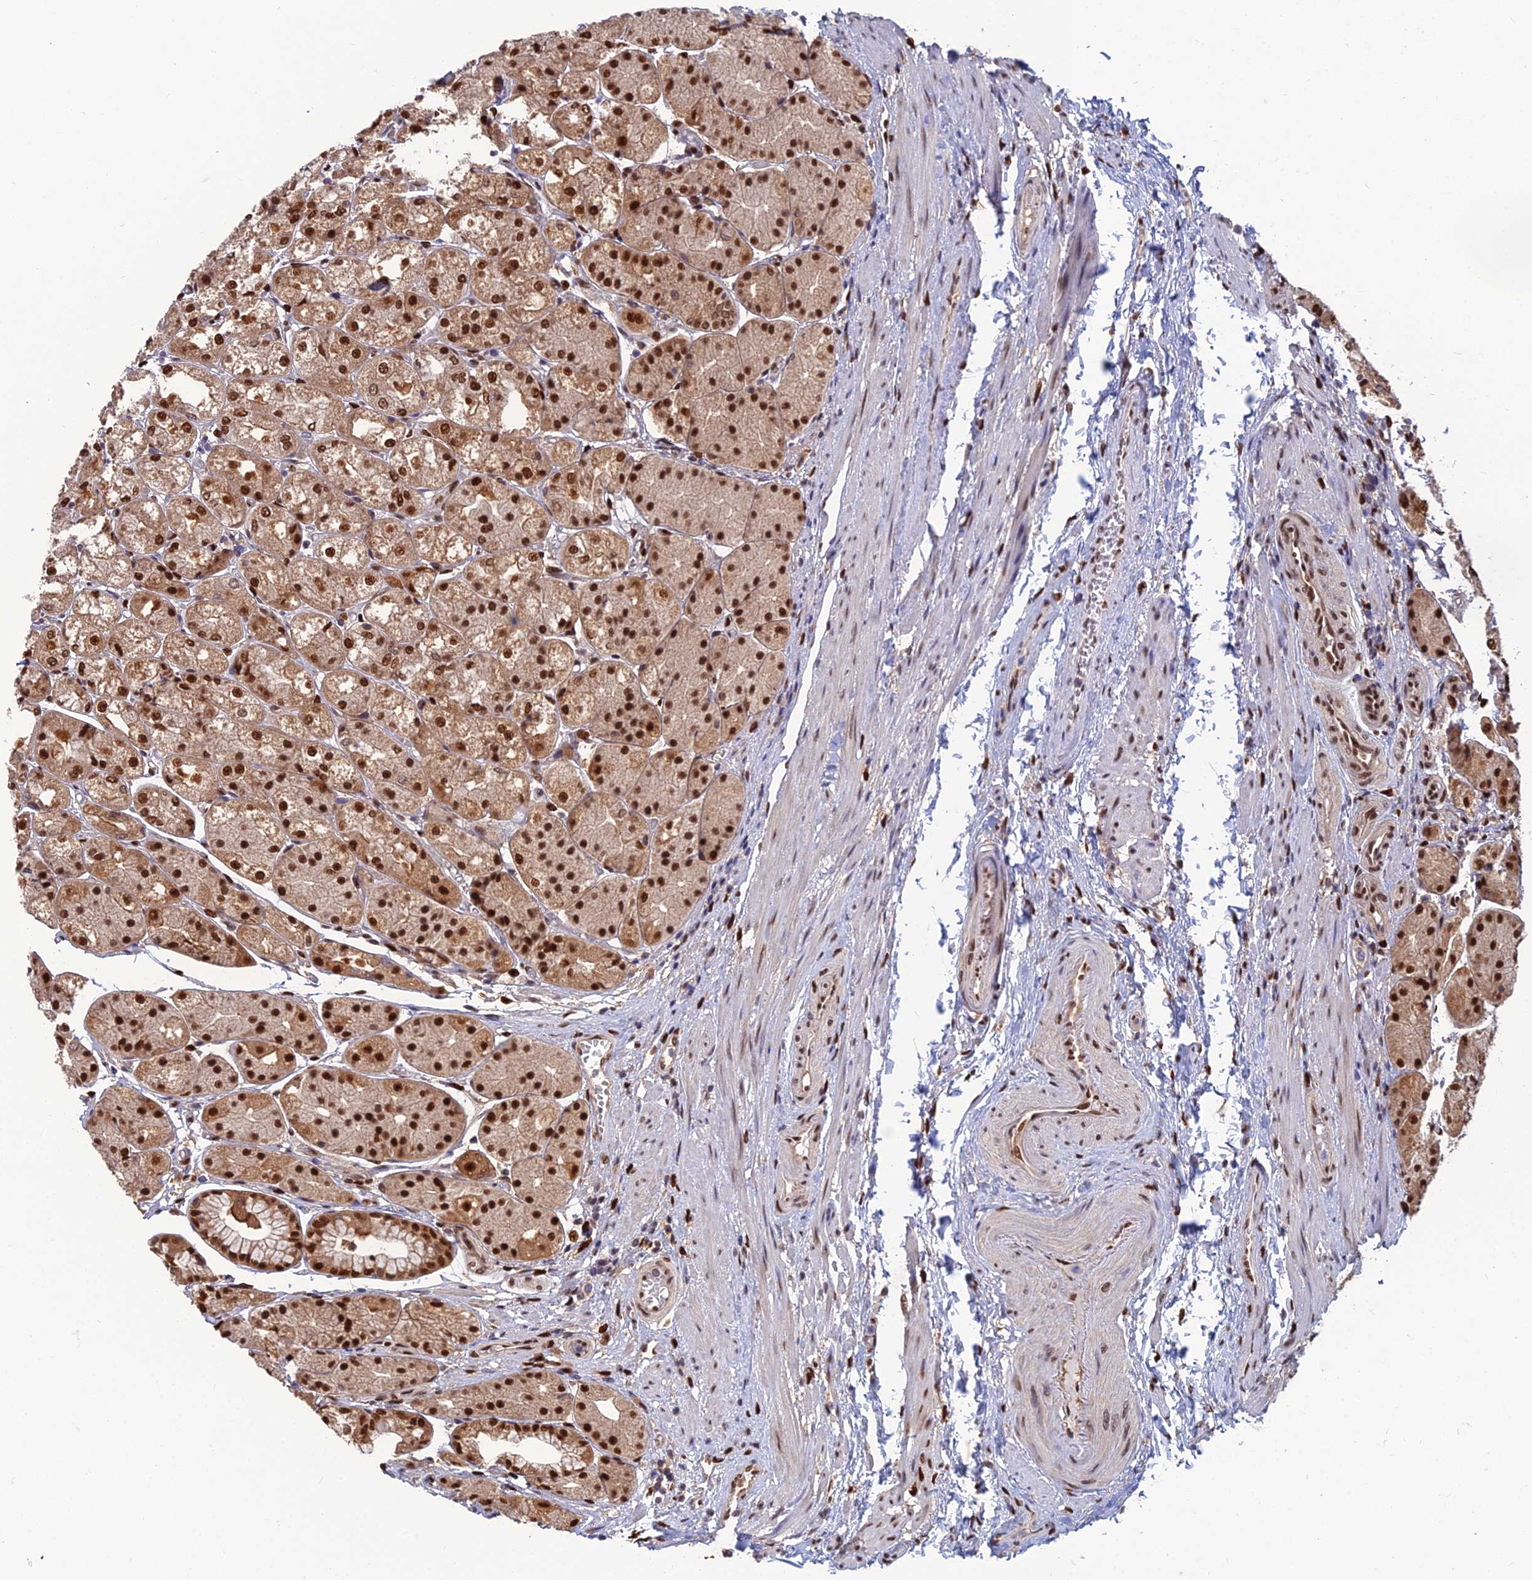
{"staining": {"intensity": "strong", "quantity": ">75%", "location": "nuclear"}, "tissue": "stomach", "cell_type": "Glandular cells", "image_type": "normal", "snomed": [{"axis": "morphology", "description": "Normal tissue, NOS"}, {"axis": "topography", "description": "Stomach, upper"}], "caption": "Stomach stained for a protein demonstrates strong nuclear positivity in glandular cells. (Stains: DAB in brown, nuclei in blue, Microscopy: brightfield microscopy at high magnification).", "gene": "DNPEP", "patient": {"sex": "male", "age": 72}}